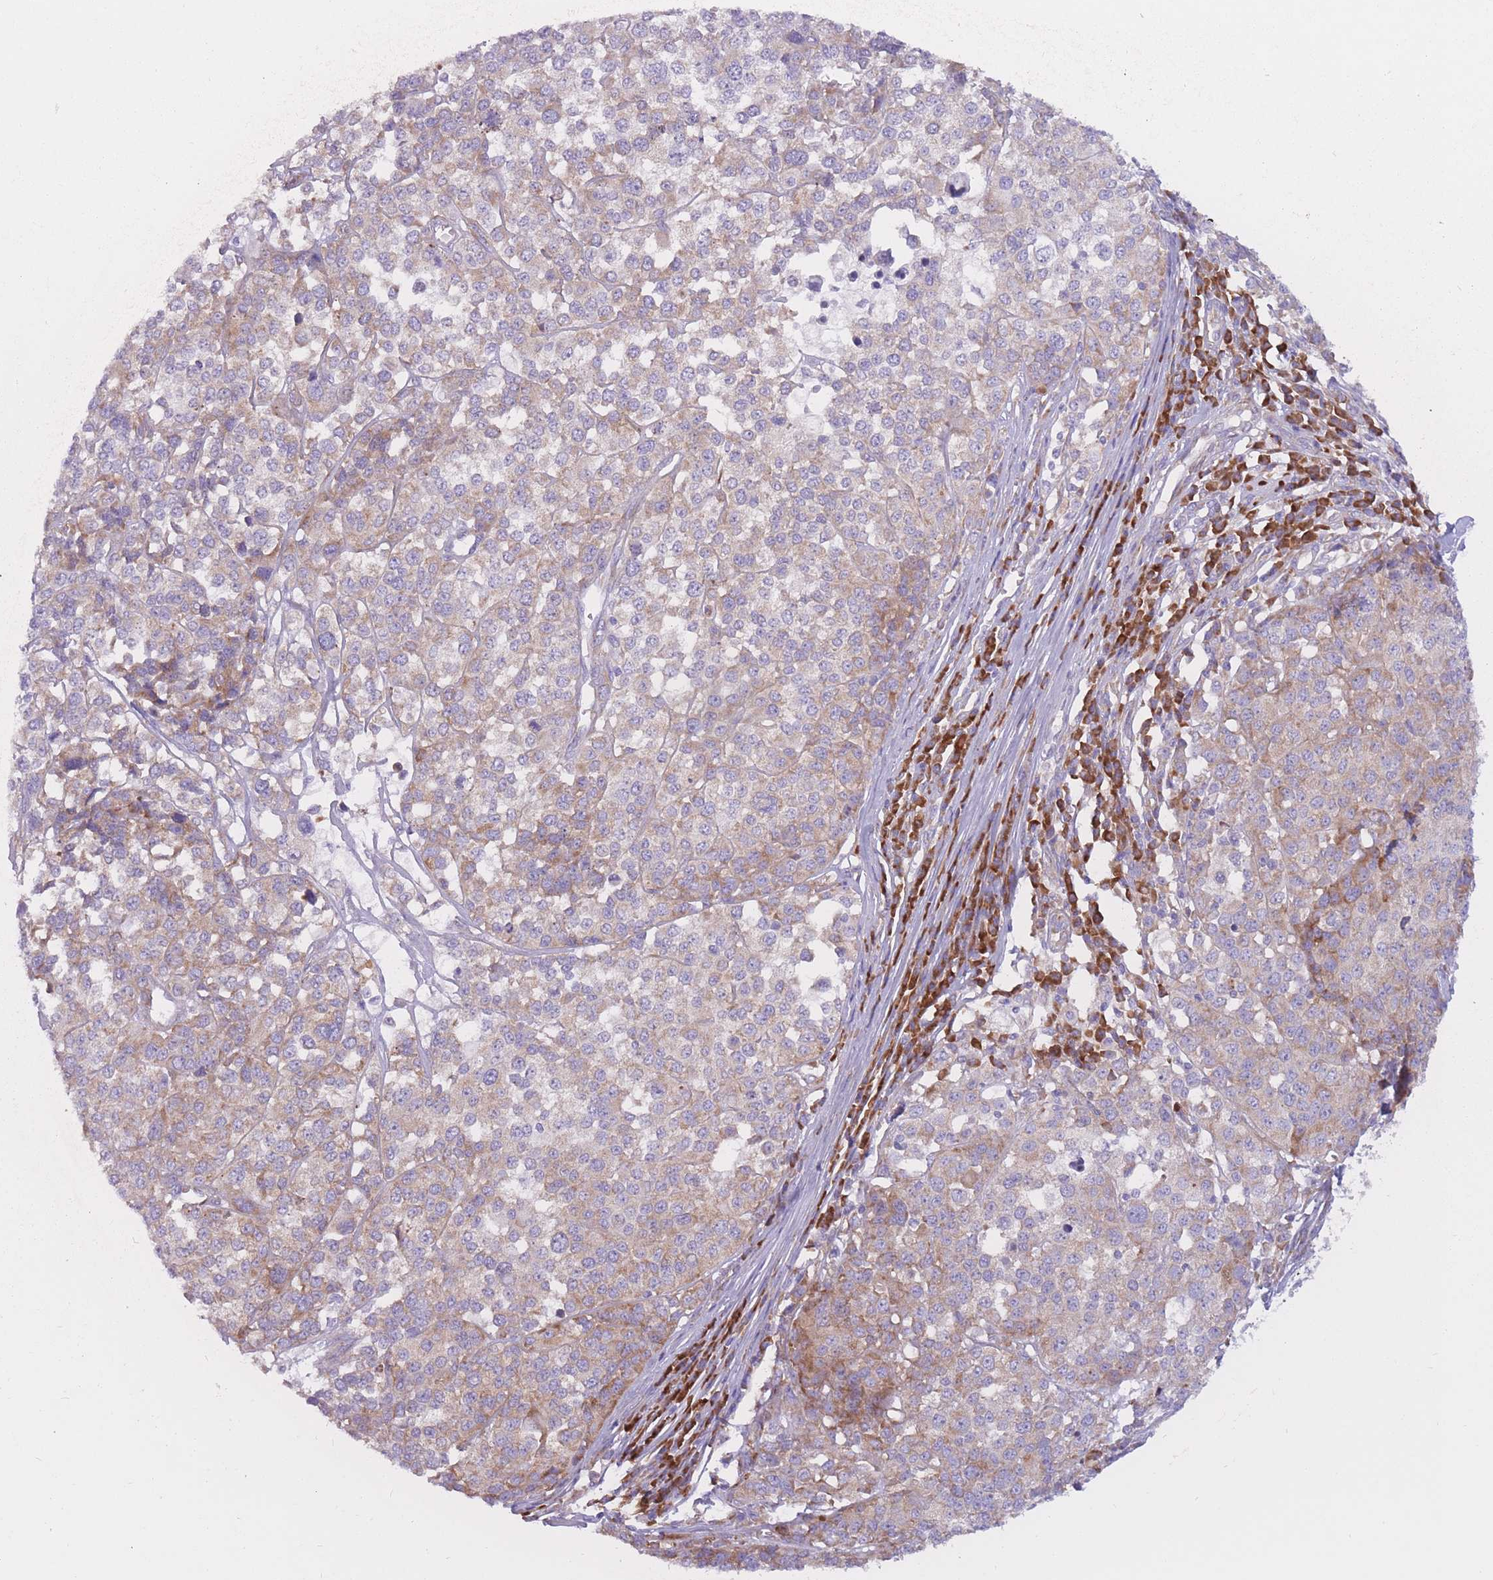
{"staining": {"intensity": "weak", "quantity": "25%-75%", "location": "cytoplasmic/membranous"}, "tissue": "melanoma", "cell_type": "Tumor cells", "image_type": "cancer", "snomed": [{"axis": "morphology", "description": "Malignant melanoma, Metastatic site"}, {"axis": "topography", "description": "Lymph node"}], "caption": "Melanoma stained with a protein marker exhibits weak staining in tumor cells.", "gene": "RPL18", "patient": {"sex": "male", "age": 44}}